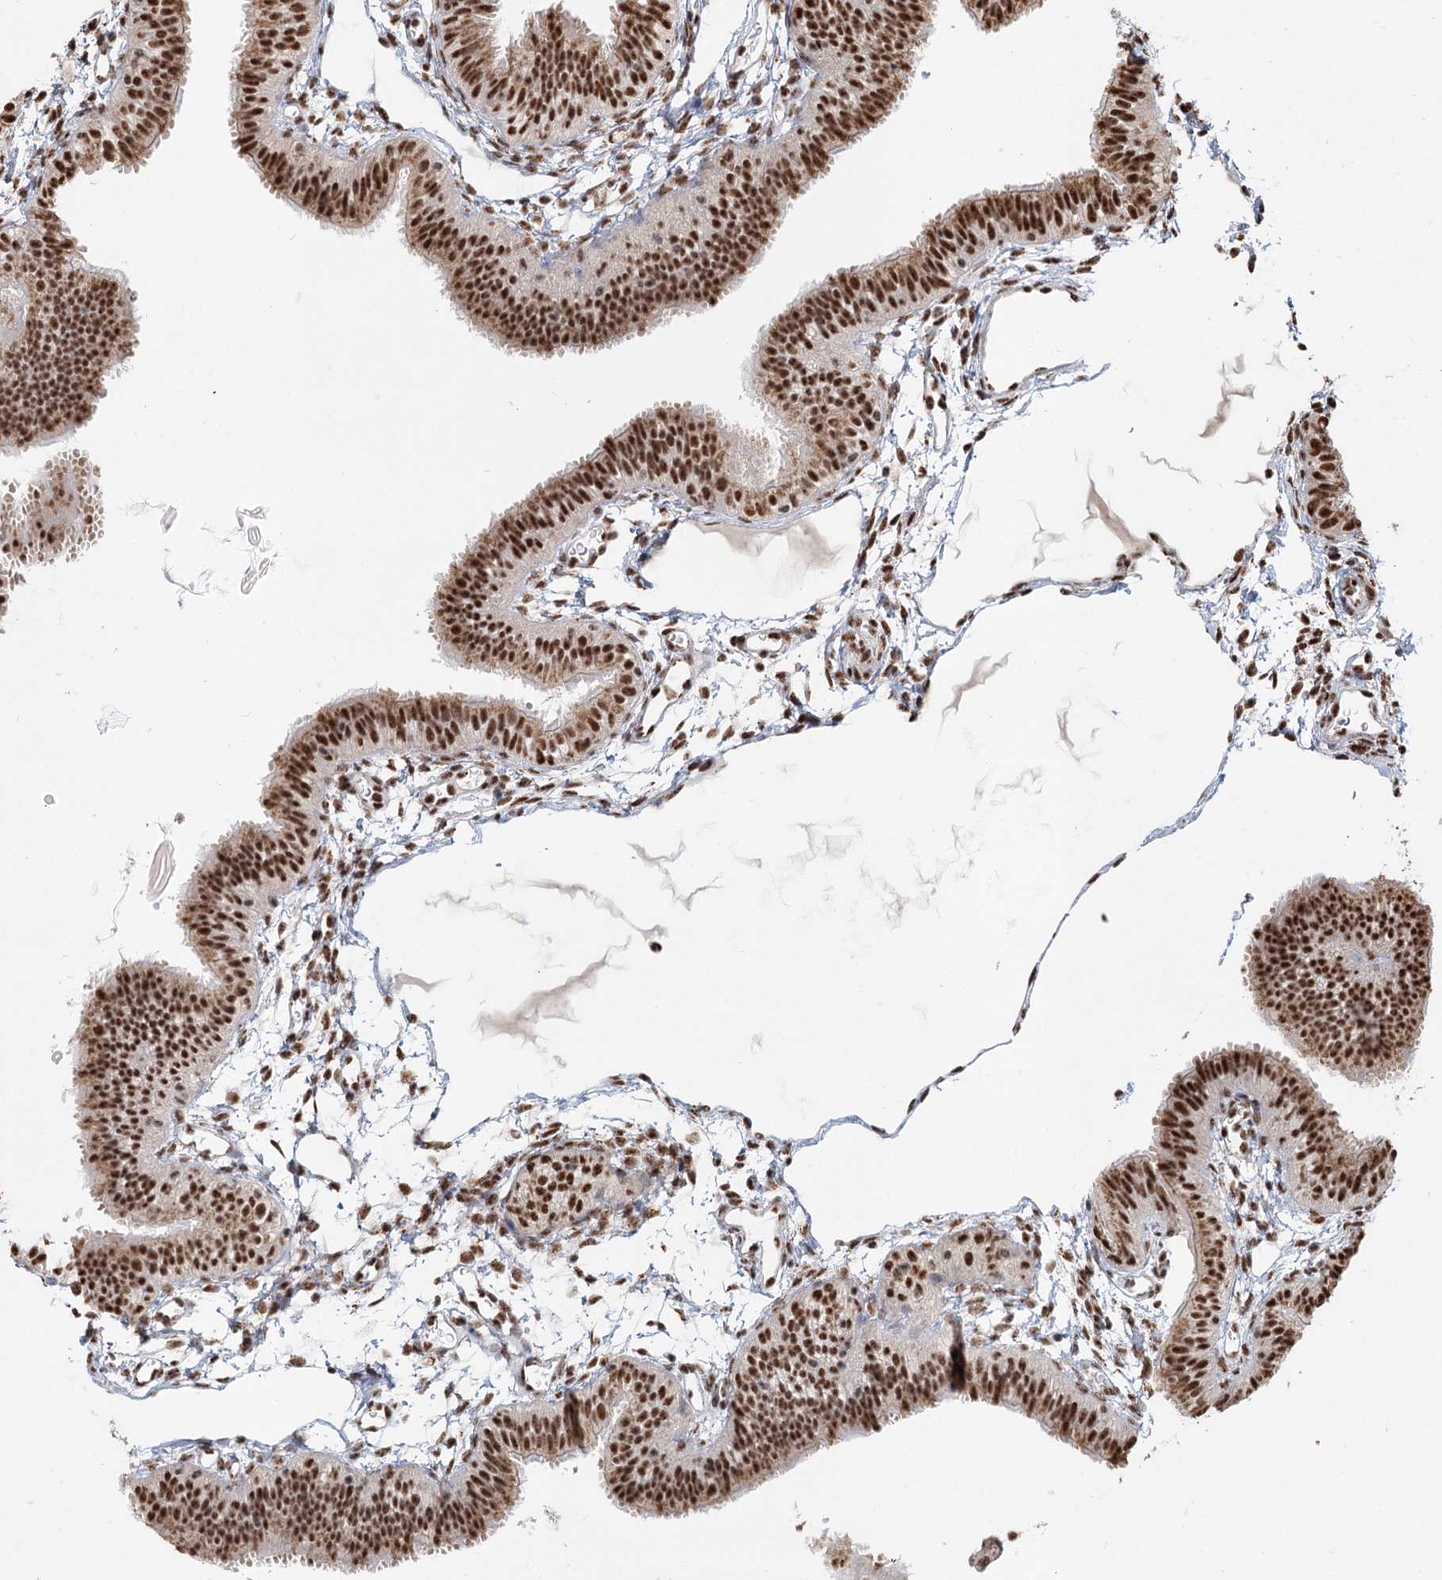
{"staining": {"intensity": "strong", "quantity": ">75%", "location": "nuclear"}, "tissue": "fallopian tube", "cell_type": "Glandular cells", "image_type": "normal", "snomed": [{"axis": "morphology", "description": "Normal tissue, NOS"}, {"axis": "topography", "description": "Fallopian tube"}], "caption": "A high amount of strong nuclear staining is present in about >75% of glandular cells in benign fallopian tube. Nuclei are stained in blue.", "gene": "GPALPP1", "patient": {"sex": "female", "age": 35}}